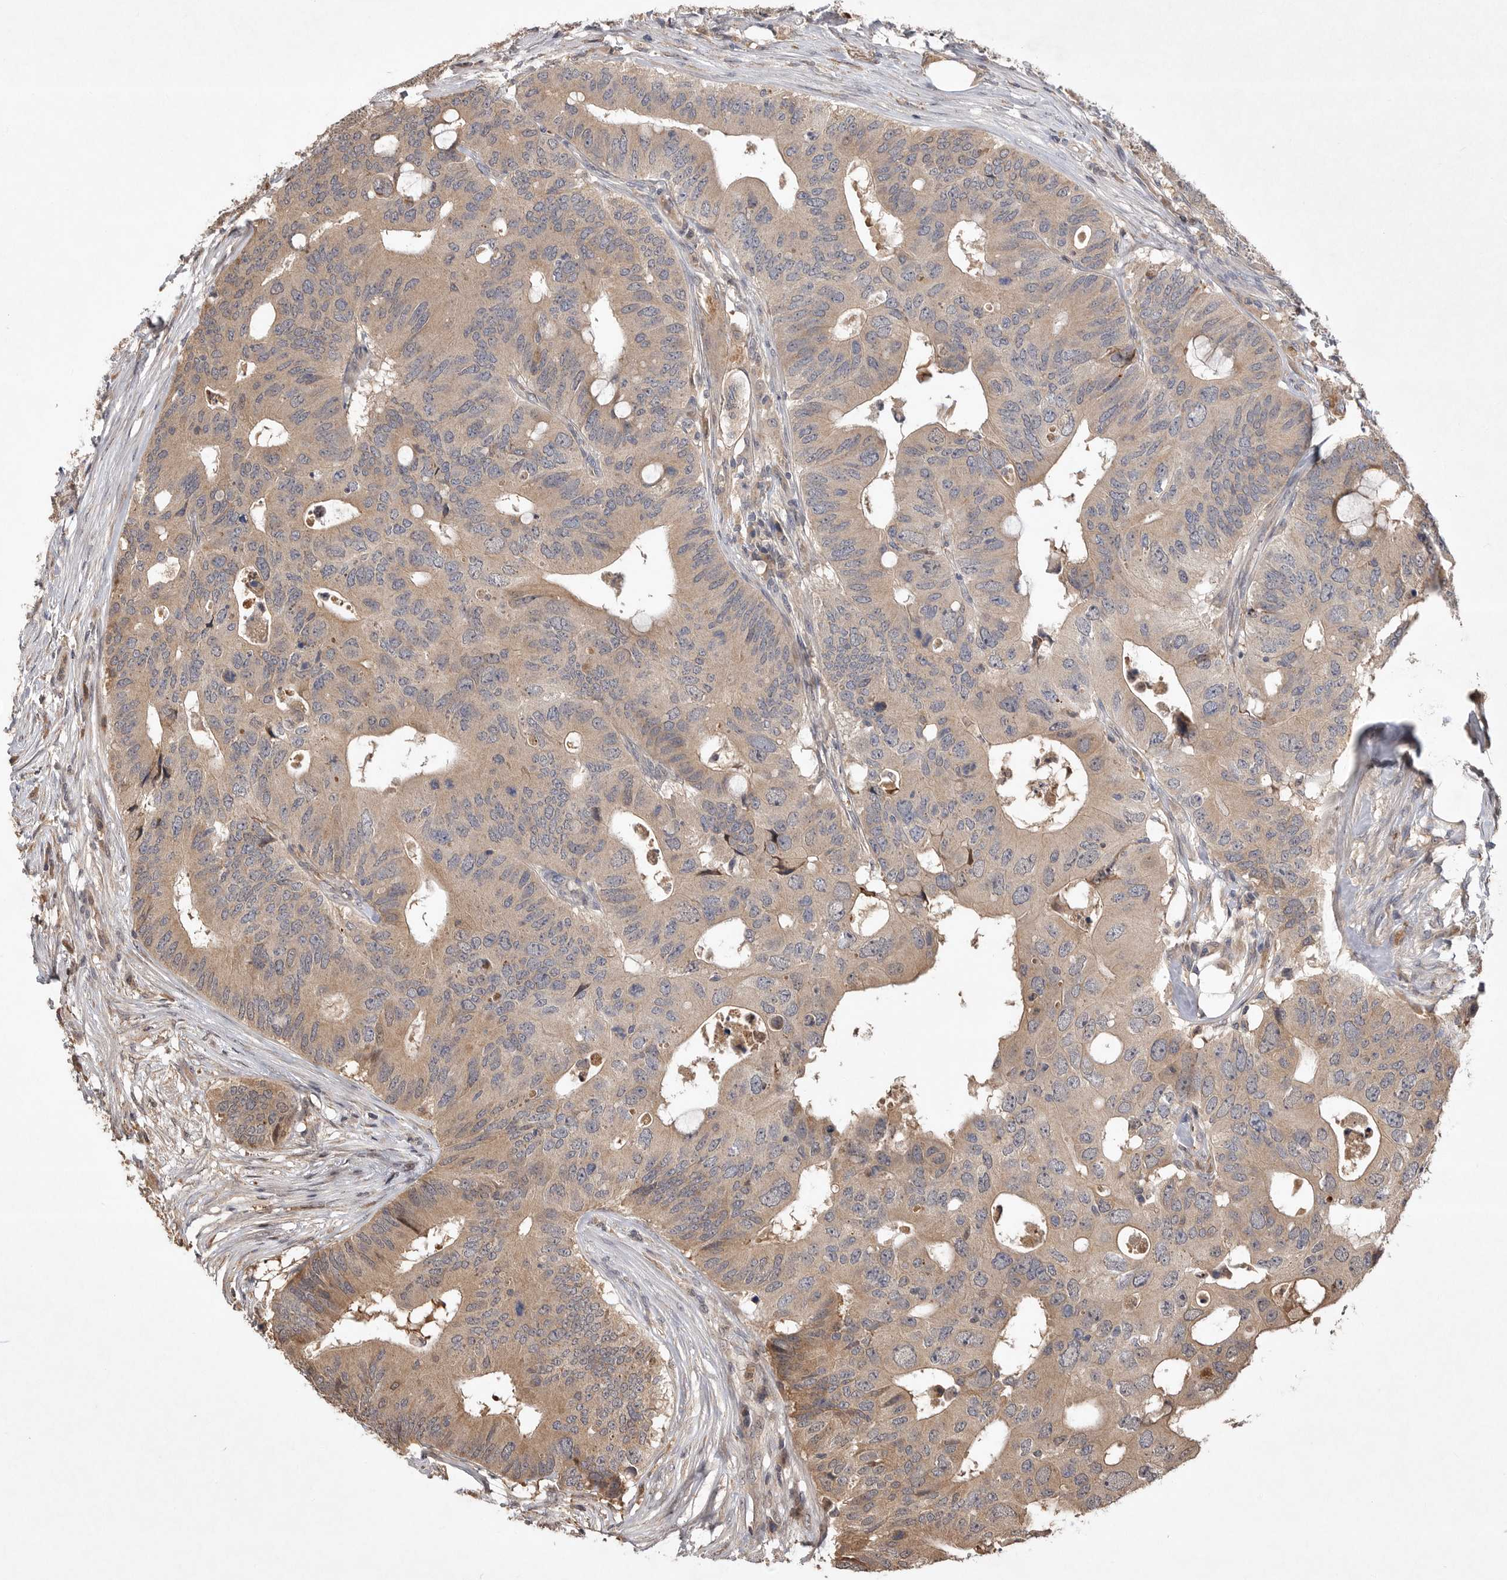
{"staining": {"intensity": "weak", "quantity": ">75%", "location": "cytoplasmic/membranous"}, "tissue": "colorectal cancer", "cell_type": "Tumor cells", "image_type": "cancer", "snomed": [{"axis": "morphology", "description": "Adenocarcinoma, NOS"}, {"axis": "topography", "description": "Colon"}], "caption": "DAB immunohistochemical staining of colorectal cancer exhibits weak cytoplasmic/membranous protein staining in about >75% of tumor cells.", "gene": "VN1R4", "patient": {"sex": "male", "age": 71}}